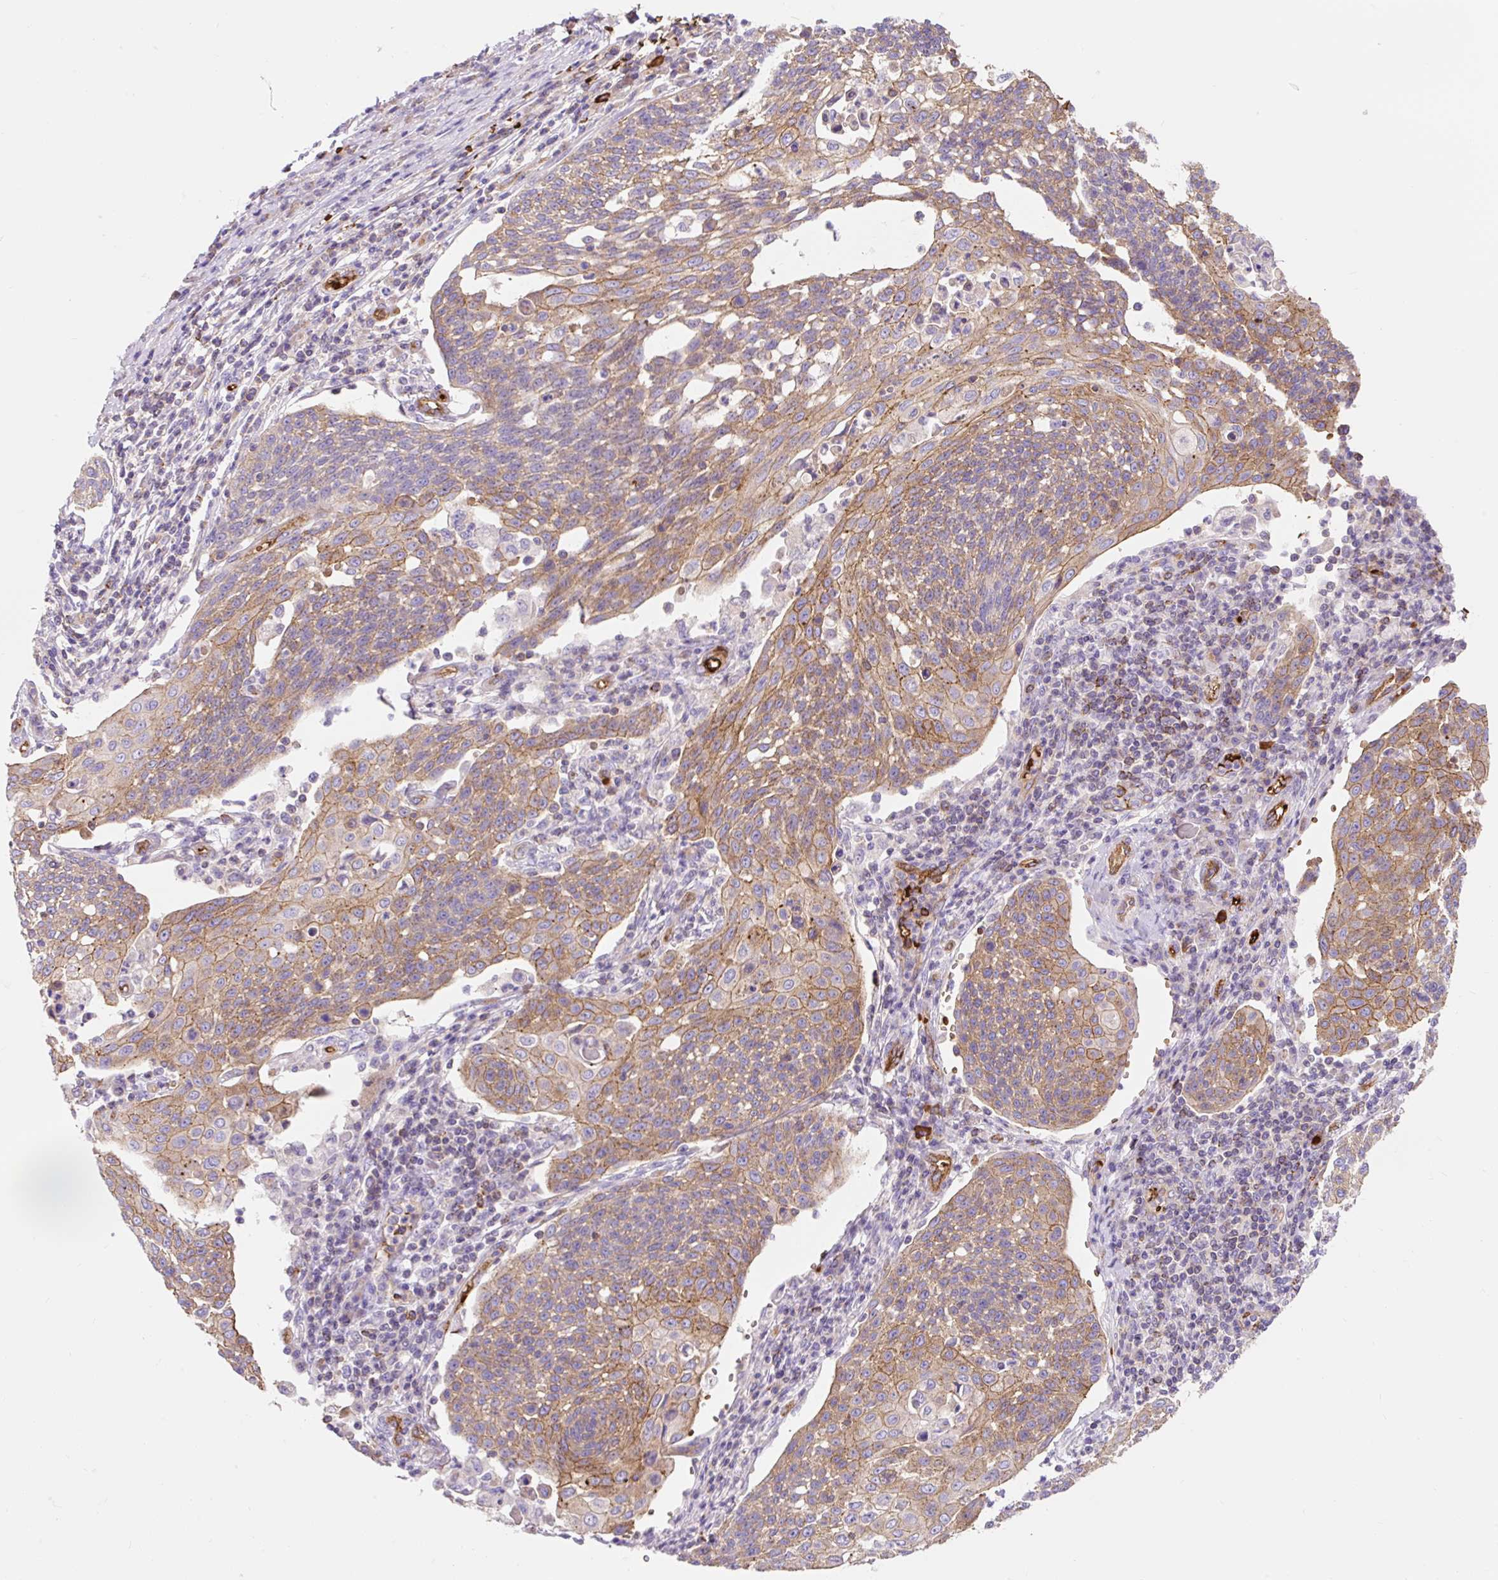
{"staining": {"intensity": "moderate", "quantity": ">75%", "location": "cytoplasmic/membranous"}, "tissue": "cervical cancer", "cell_type": "Tumor cells", "image_type": "cancer", "snomed": [{"axis": "morphology", "description": "Squamous cell carcinoma, NOS"}, {"axis": "topography", "description": "Cervix"}], "caption": "Immunohistochemistry photomicrograph of neoplastic tissue: human squamous cell carcinoma (cervical) stained using immunohistochemistry (IHC) demonstrates medium levels of moderate protein expression localized specifically in the cytoplasmic/membranous of tumor cells, appearing as a cytoplasmic/membranous brown color.", "gene": "HIP1R", "patient": {"sex": "female", "age": 34}}